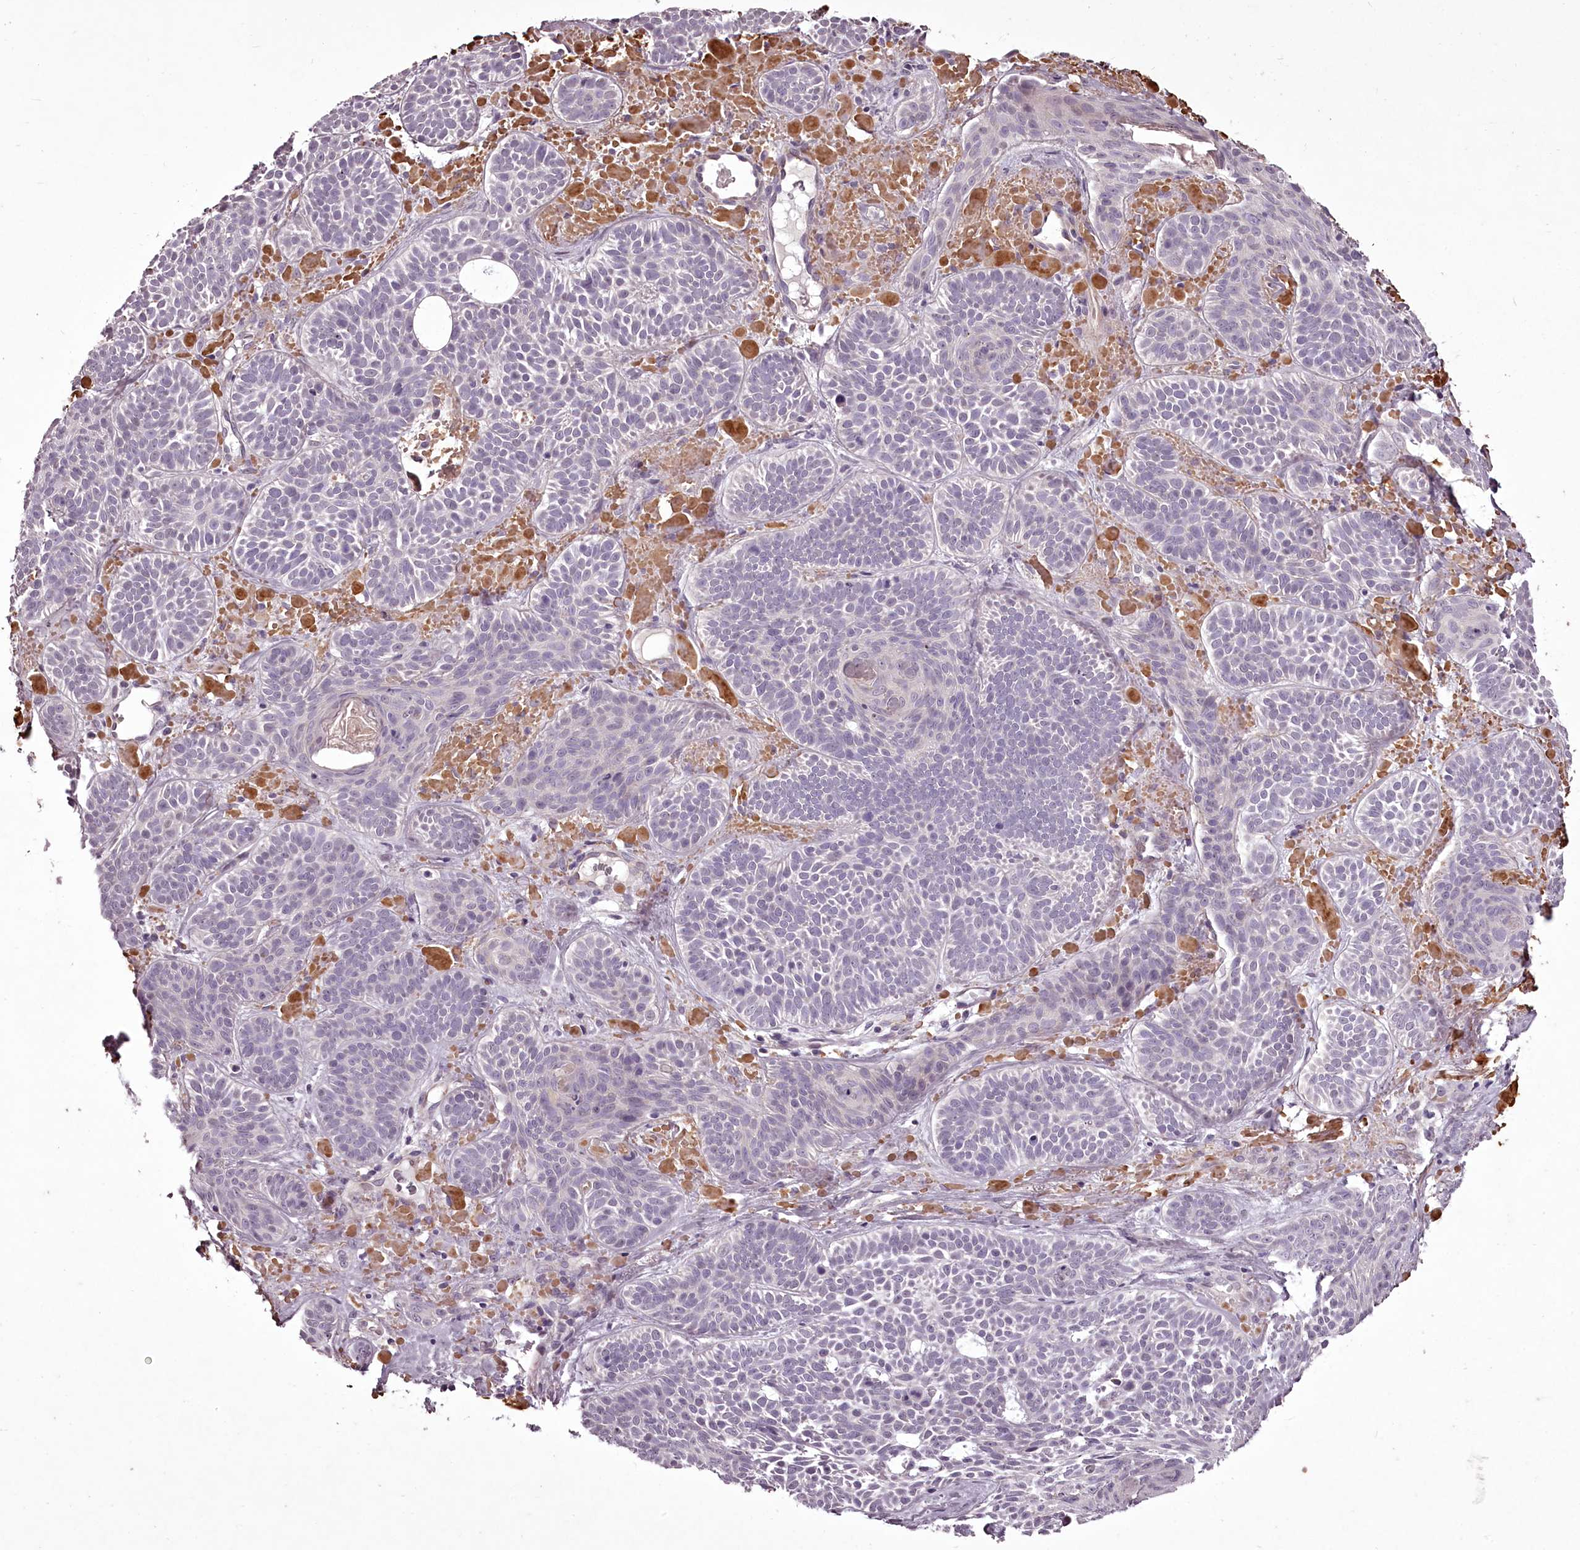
{"staining": {"intensity": "negative", "quantity": "none", "location": "none"}, "tissue": "skin cancer", "cell_type": "Tumor cells", "image_type": "cancer", "snomed": [{"axis": "morphology", "description": "Basal cell carcinoma"}, {"axis": "topography", "description": "Skin"}], "caption": "IHC histopathology image of skin basal cell carcinoma stained for a protein (brown), which displays no expression in tumor cells.", "gene": "C1orf56", "patient": {"sex": "male", "age": 85}}